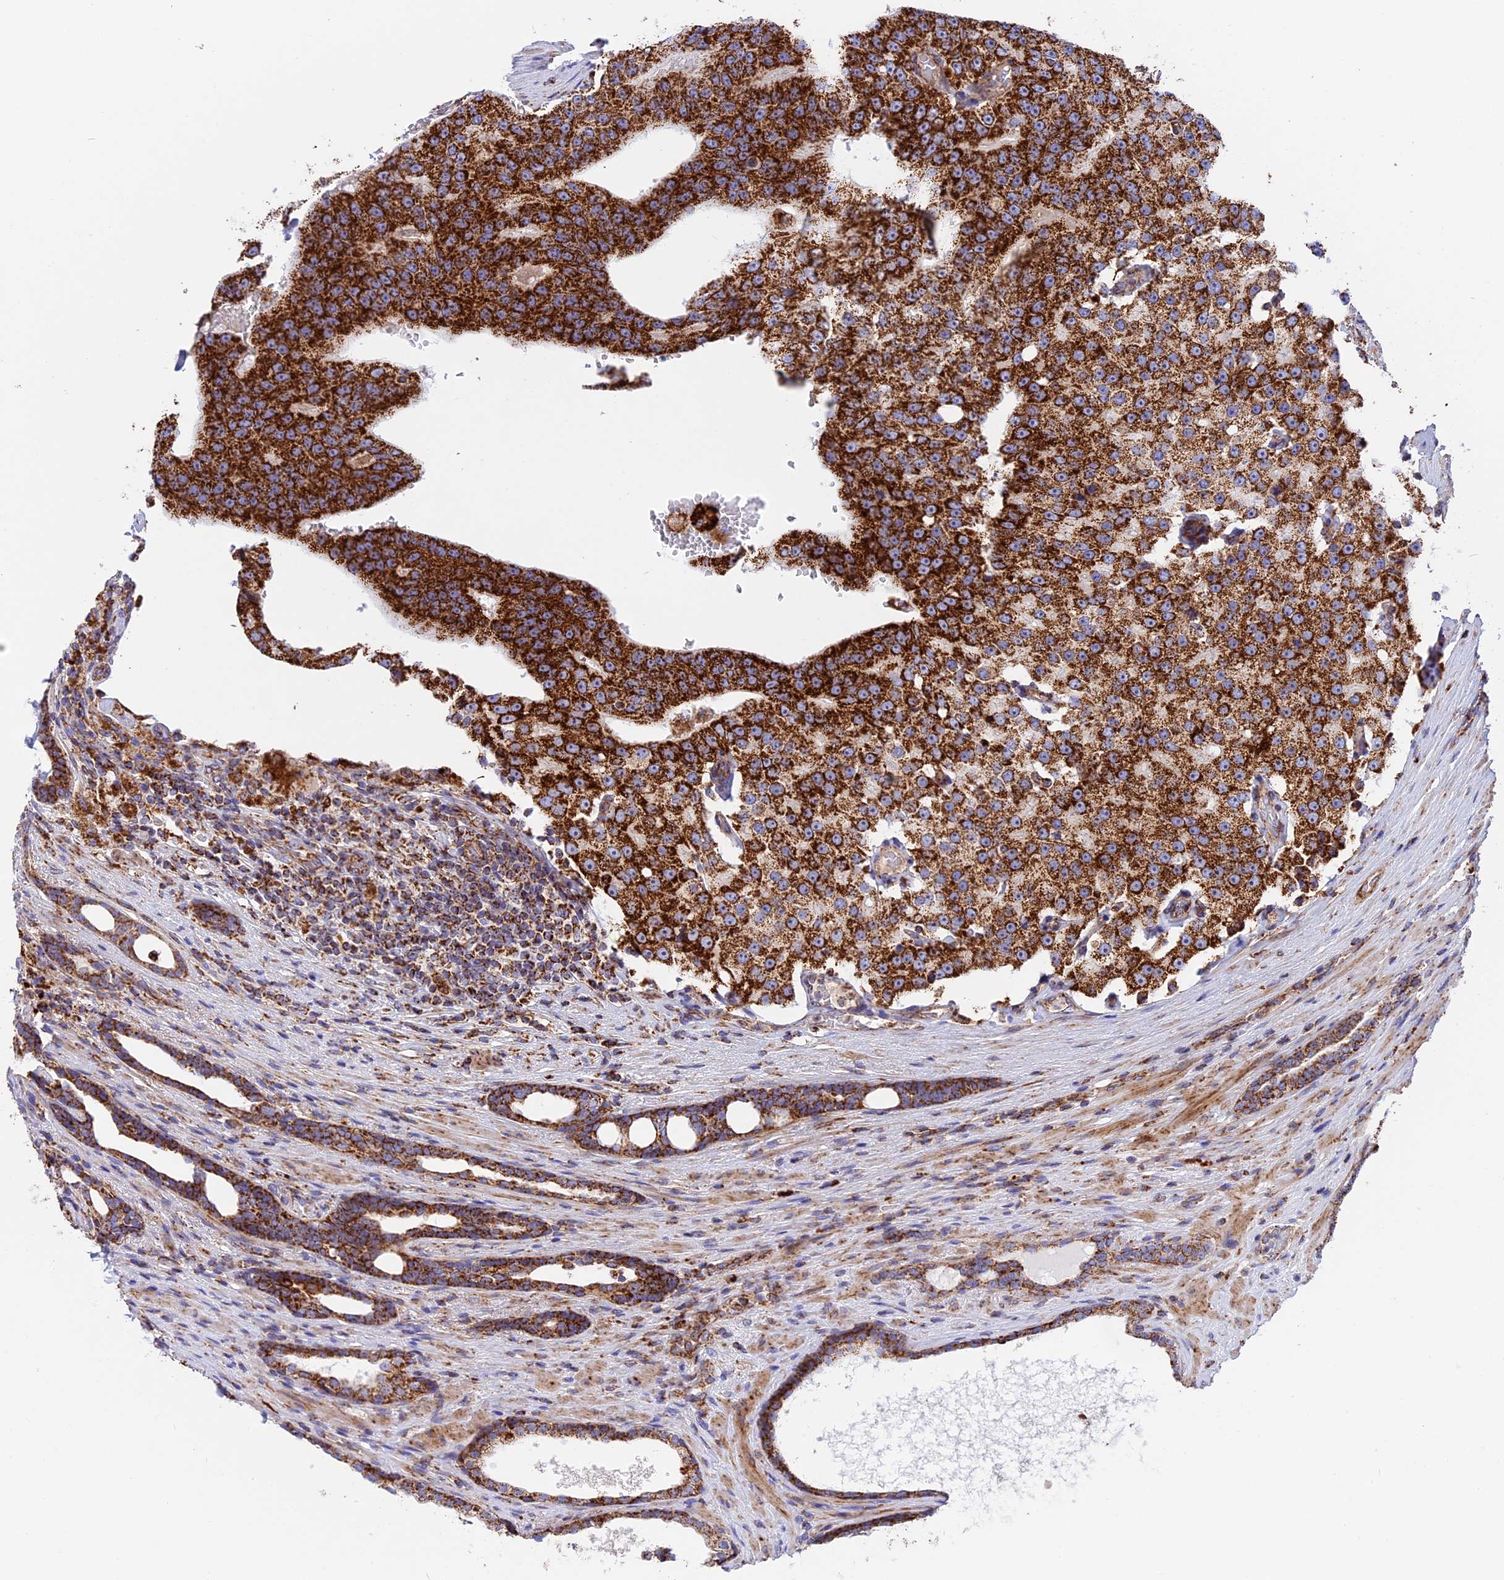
{"staining": {"intensity": "strong", "quantity": ">75%", "location": "cytoplasmic/membranous"}, "tissue": "prostate cancer", "cell_type": "Tumor cells", "image_type": "cancer", "snomed": [{"axis": "morphology", "description": "Adenocarcinoma, High grade"}, {"axis": "topography", "description": "Prostate"}], "caption": "Protein expression analysis of prostate adenocarcinoma (high-grade) demonstrates strong cytoplasmic/membranous positivity in about >75% of tumor cells. Using DAB (brown) and hematoxylin (blue) stains, captured at high magnification using brightfield microscopy.", "gene": "UQCRB", "patient": {"sex": "male", "age": 70}}